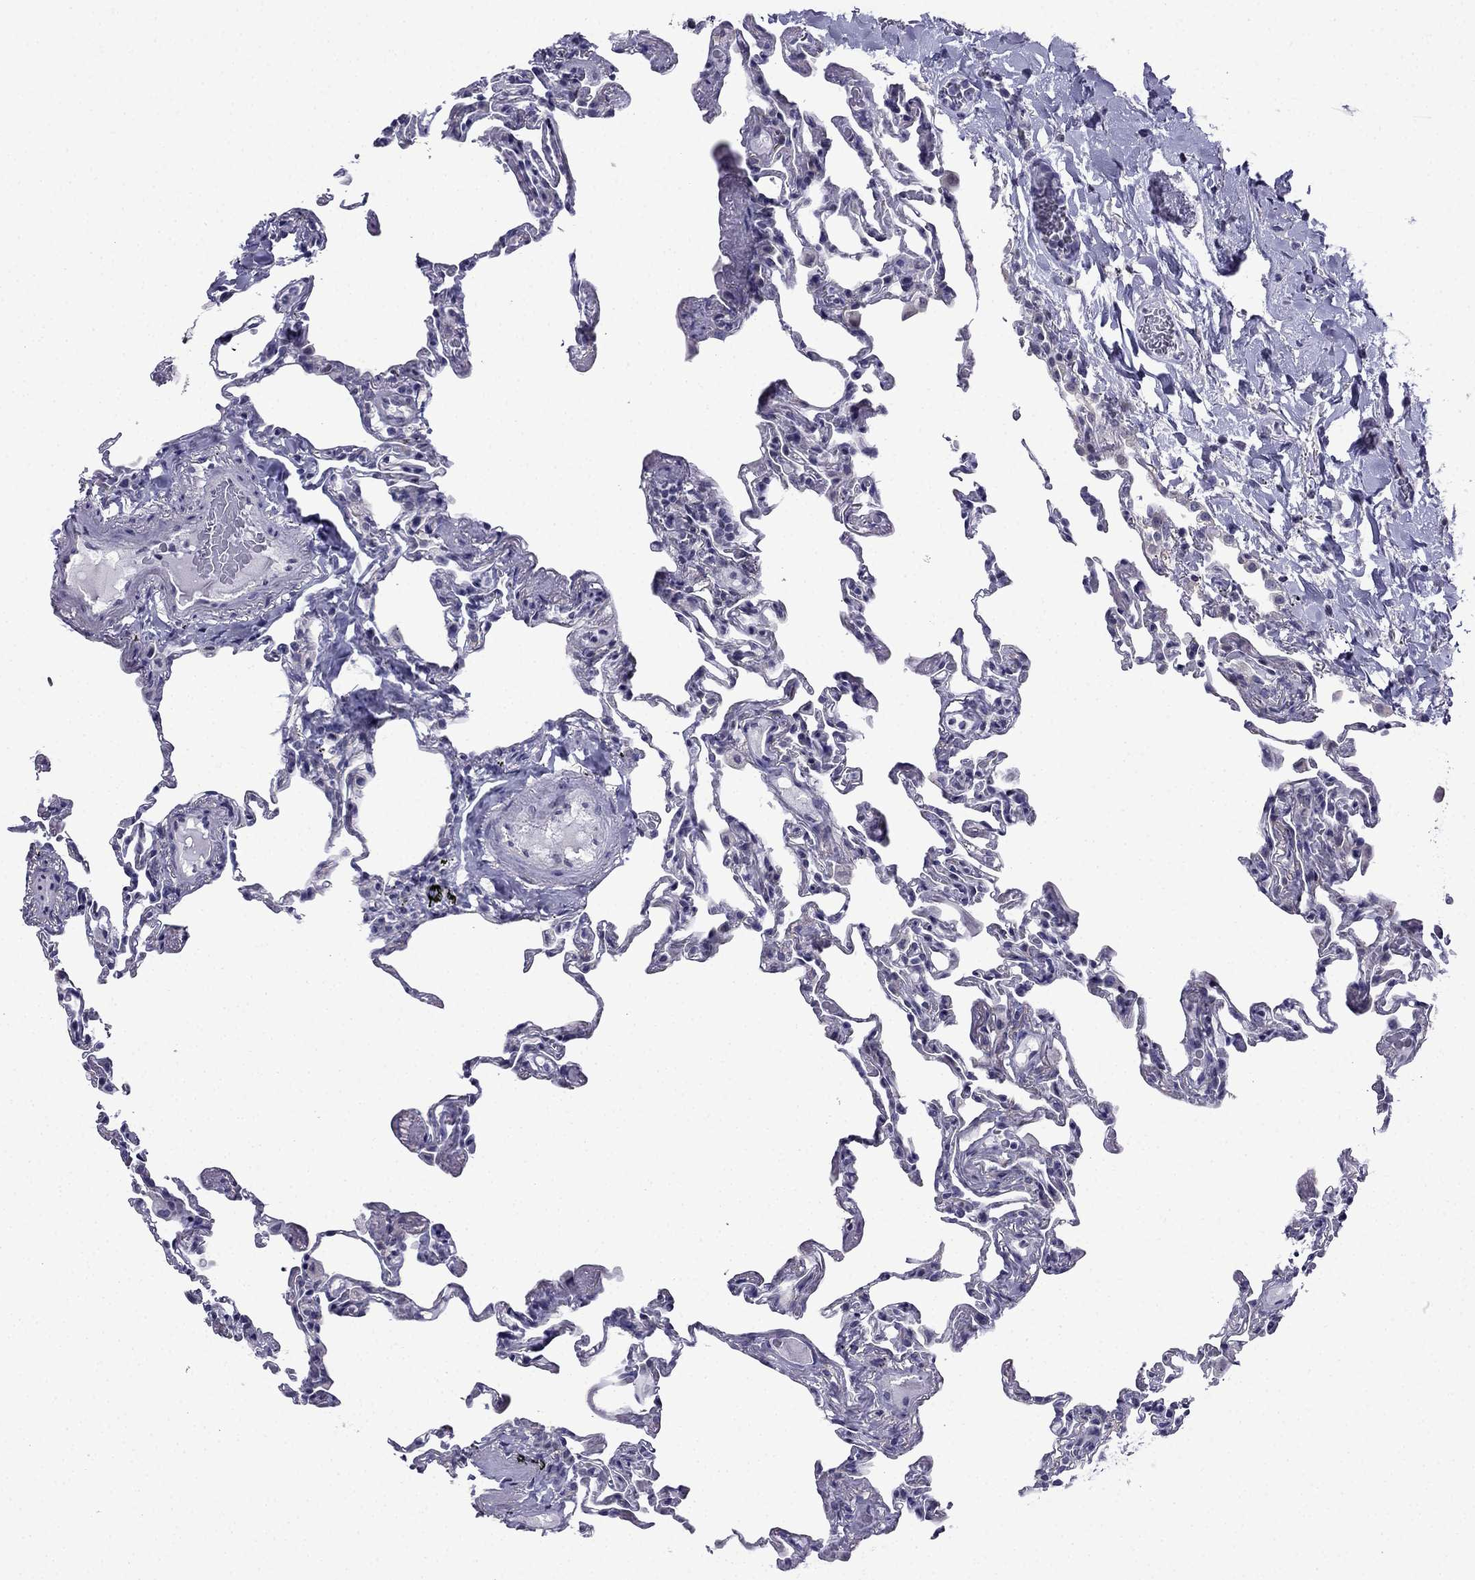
{"staining": {"intensity": "negative", "quantity": "none", "location": "none"}, "tissue": "lung", "cell_type": "Alveolar cells", "image_type": "normal", "snomed": [{"axis": "morphology", "description": "Normal tissue, NOS"}, {"axis": "topography", "description": "Lung"}], "caption": "A histopathology image of lung stained for a protein demonstrates no brown staining in alveolar cells. The staining is performed using DAB (3,3'-diaminobenzidine) brown chromogen with nuclei counter-stained in using hematoxylin.", "gene": "POM121L12", "patient": {"sex": "female", "age": 57}}